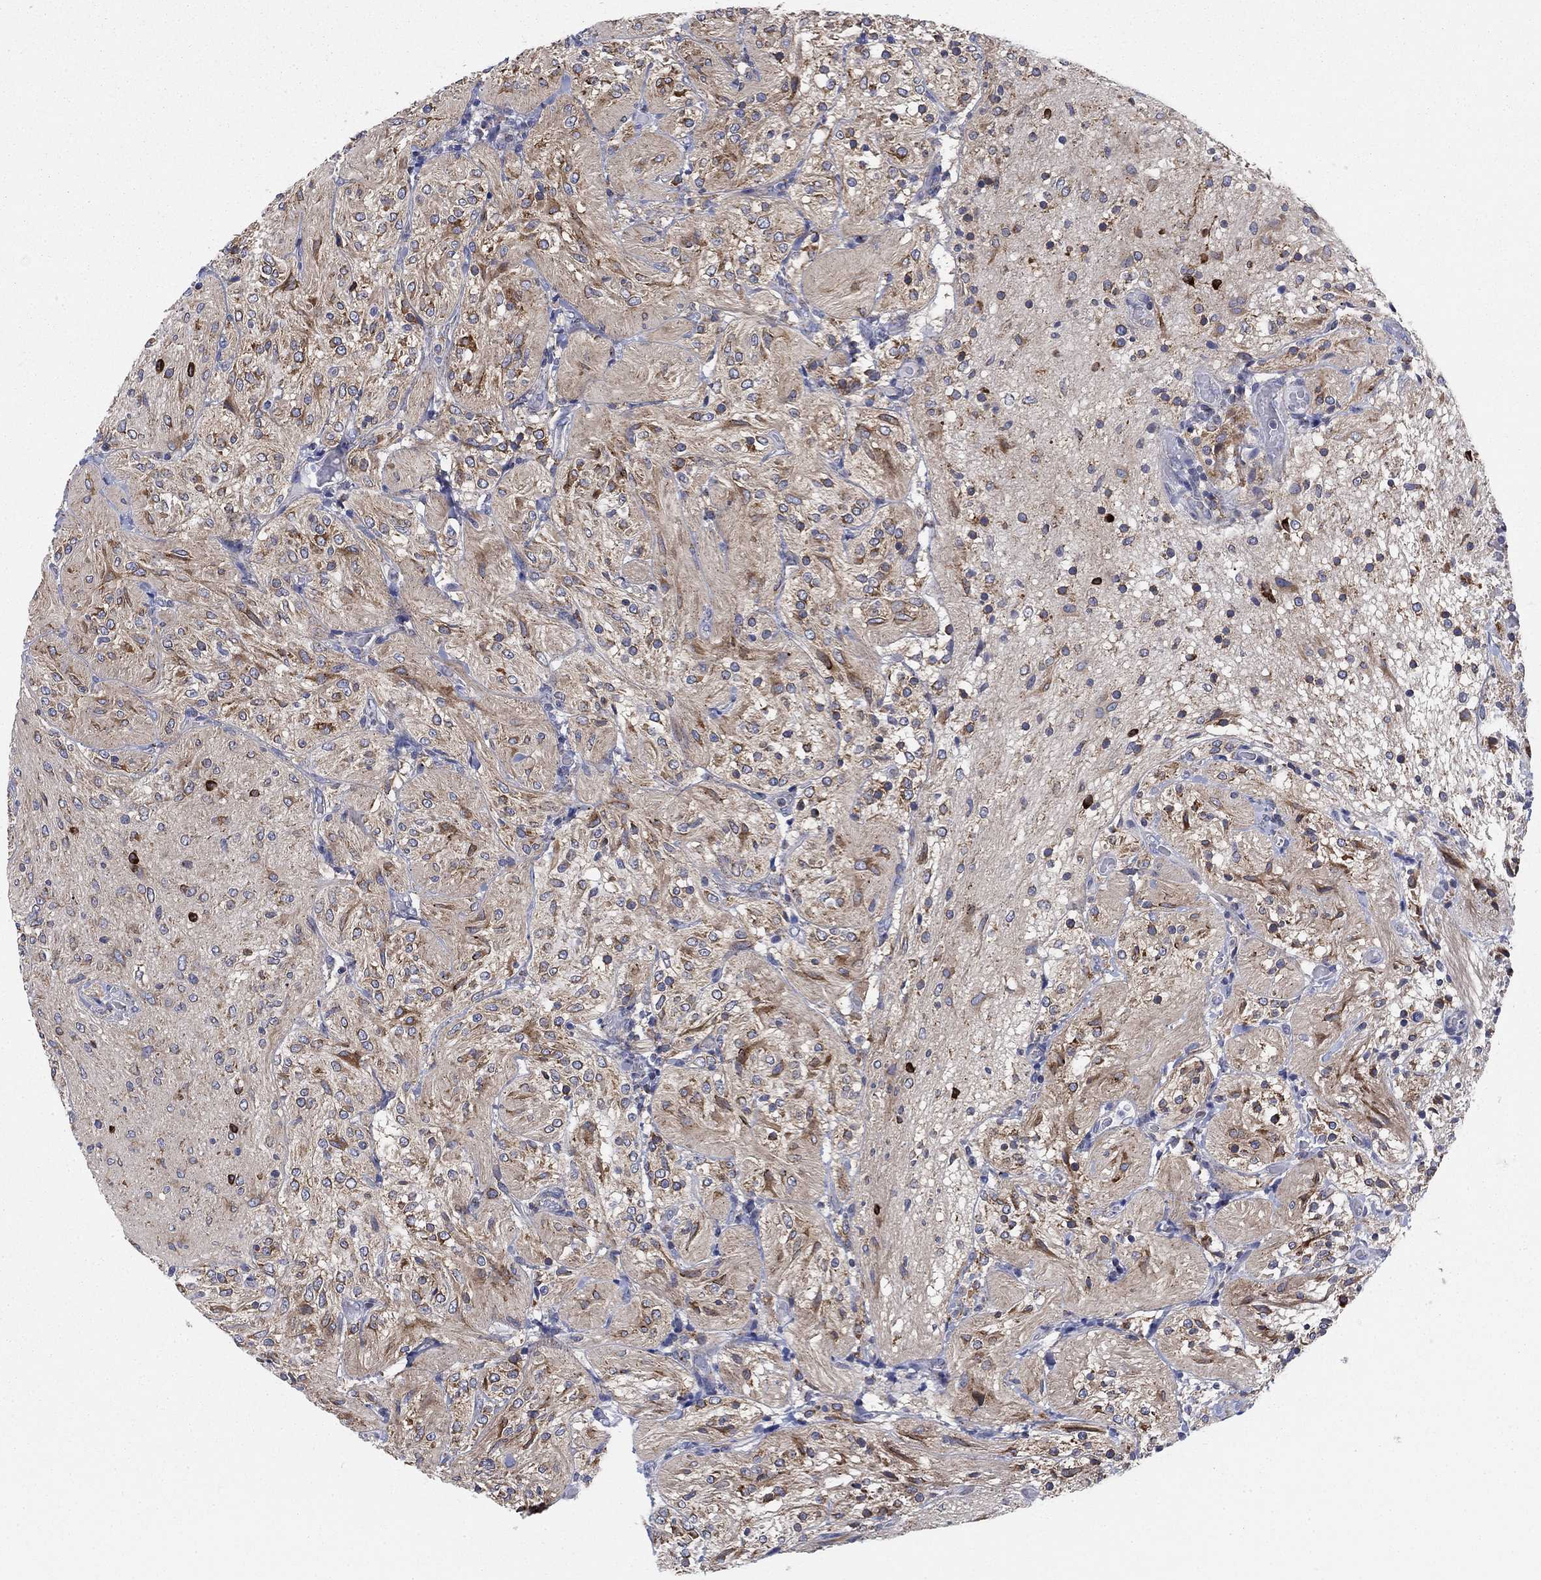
{"staining": {"intensity": "moderate", "quantity": "25%-75%", "location": "cytoplasmic/membranous"}, "tissue": "glioma", "cell_type": "Tumor cells", "image_type": "cancer", "snomed": [{"axis": "morphology", "description": "Glioma, malignant, Low grade"}, {"axis": "topography", "description": "Brain"}], "caption": "Immunohistochemical staining of glioma displays moderate cytoplasmic/membranous protein positivity in about 25%-75% of tumor cells.", "gene": "NACAD", "patient": {"sex": "male", "age": 3}}